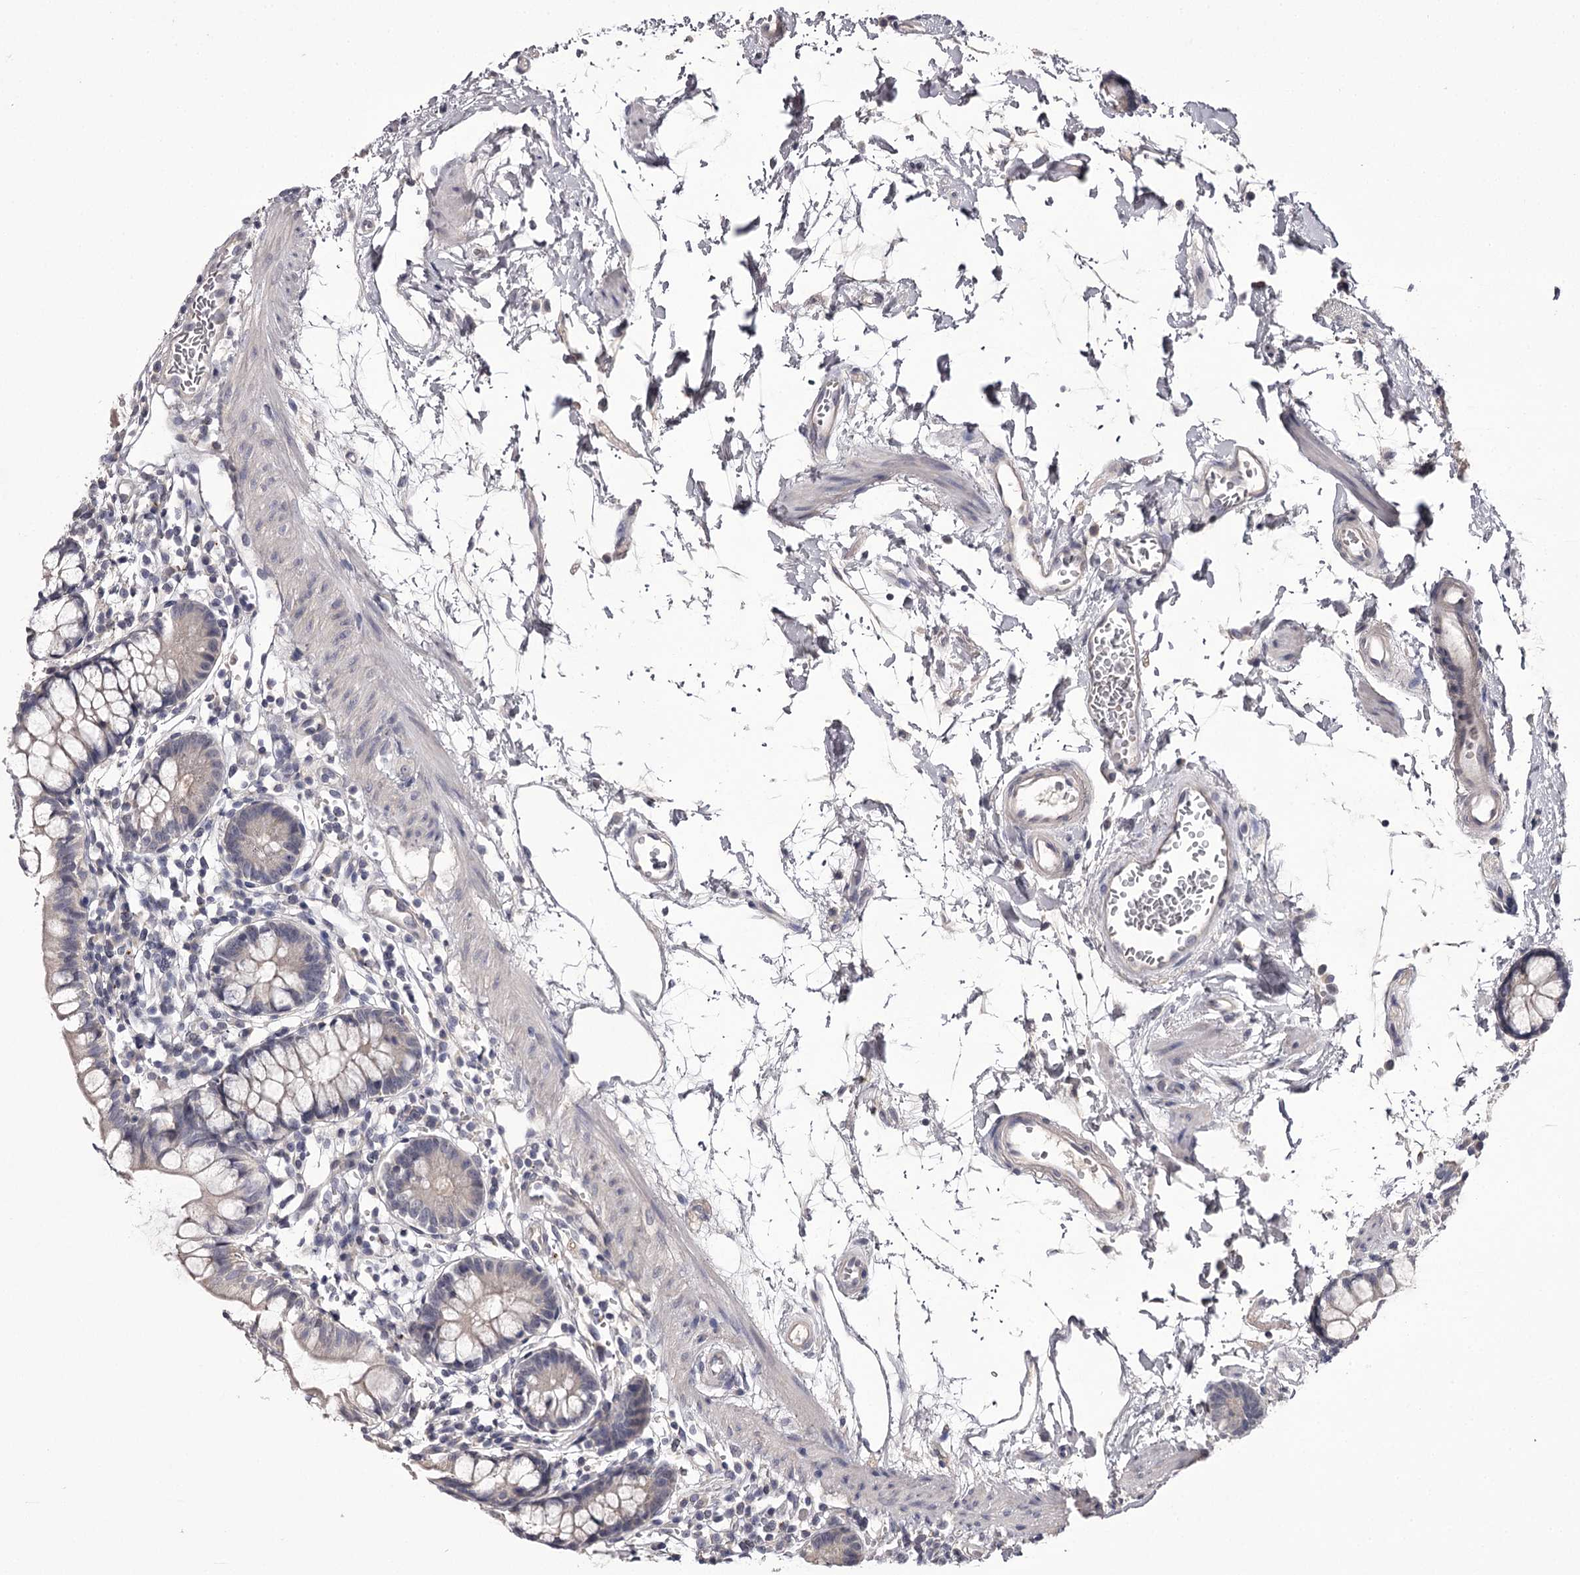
{"staining": {"intensity": "negative", "quantity": "none", "location": "none"}, "tissue": "small intestine", "cell_type": "Glandular cells", "image_type": "normal", "snomed": [{"axis": "morphology", "description": "Normal tissue, NOS"}, {"axis": "topography", "description": "Small intestine"}], "caption": "Small intestine stained for a protein using IHC demonstrates no expression glandular cells.", "gene": "PRM2", "patient": {"sex": "female", "age": 84}}